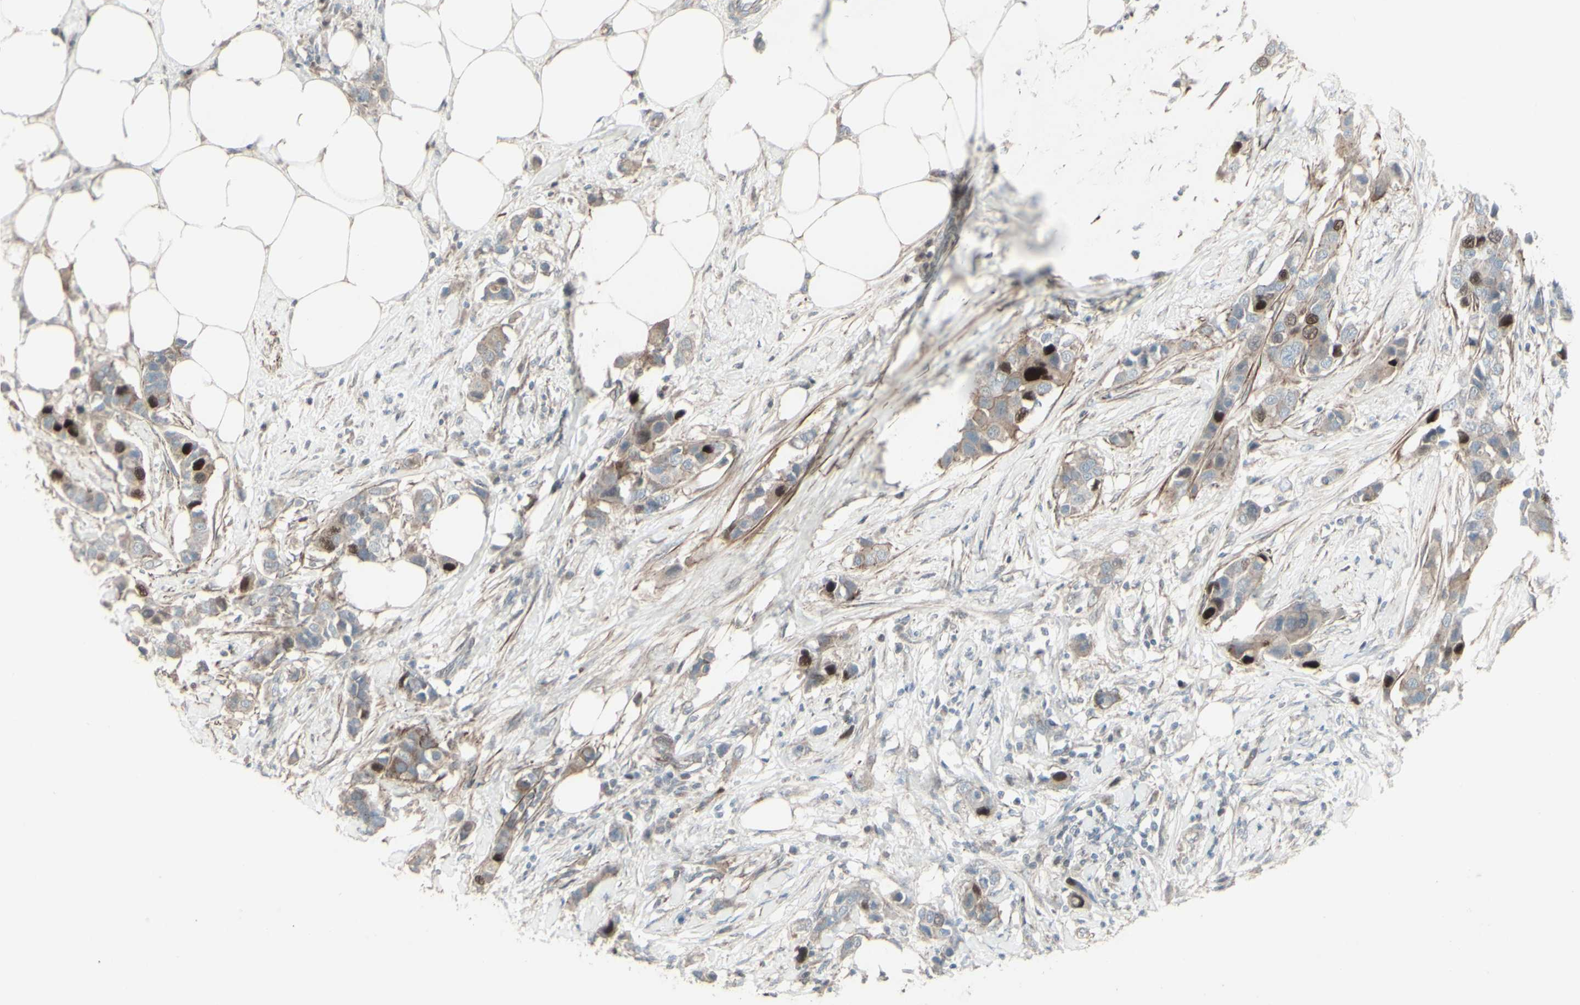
{"staining": {"intensity": "strong", "quantity": "<25%", "location": "nuclear"}, "tissue": "breast cancer", "cell_type": "Tumor cells", "image_type": "cancer", "snomed": [{"axis": "morphology", "description": "Normal tissue, NOS"}, {"axis": "morphology", "description": "Duct carcinoma"}, {"axis": "topography", "description": "Breast"}], "caption": "Immunohistochemistry (IHC) of breast cancer reveals medium levels of strong nuclear staining in approximately <25% of tumor cells.", "gene": "GMNN", "patient": {"sex": "female", "age": 50}}